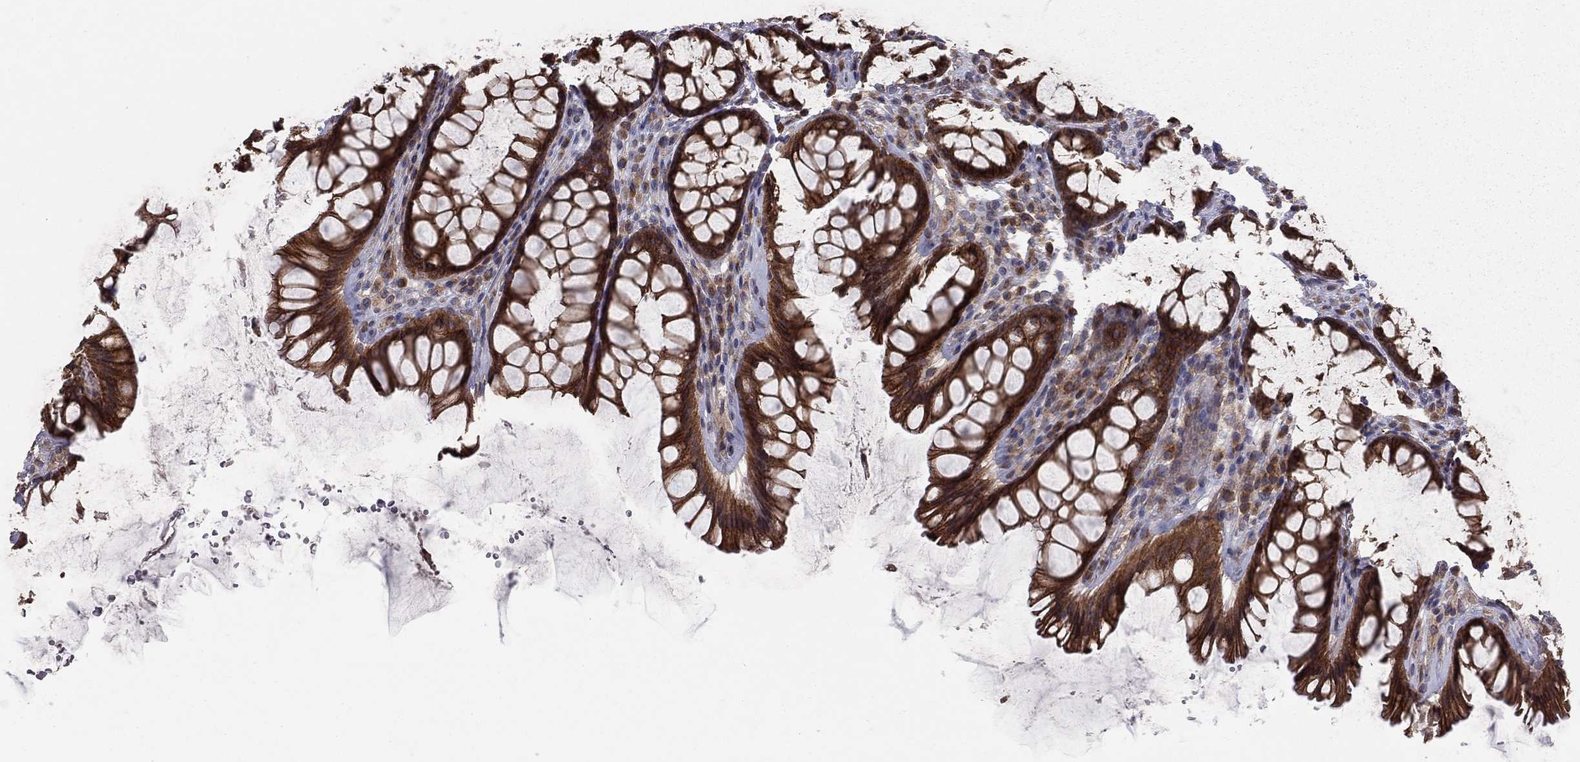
{"staining": {"intensity": "strong", "quantity": ">75%", "location": "cytoplasmic/membranous"}, "tissue": "rectum", "cell_type": "Glandular cells", "image_type": "normal", "snomed": [{"axis": "morphology", "description": "Normal tissue, NOS"}, {"axis": "topography", "description": "Rectum"}], "caption": "Rectum stained with DAB (3,3'-diaminobenzidine) immunohistochemistry (IHC) exhibits high levels of strong cytoplasmic/membranous positivity in about >75% of glandular cells.", "gene": "YIF1A", "patient": {"sex": "male", "age": 72}}